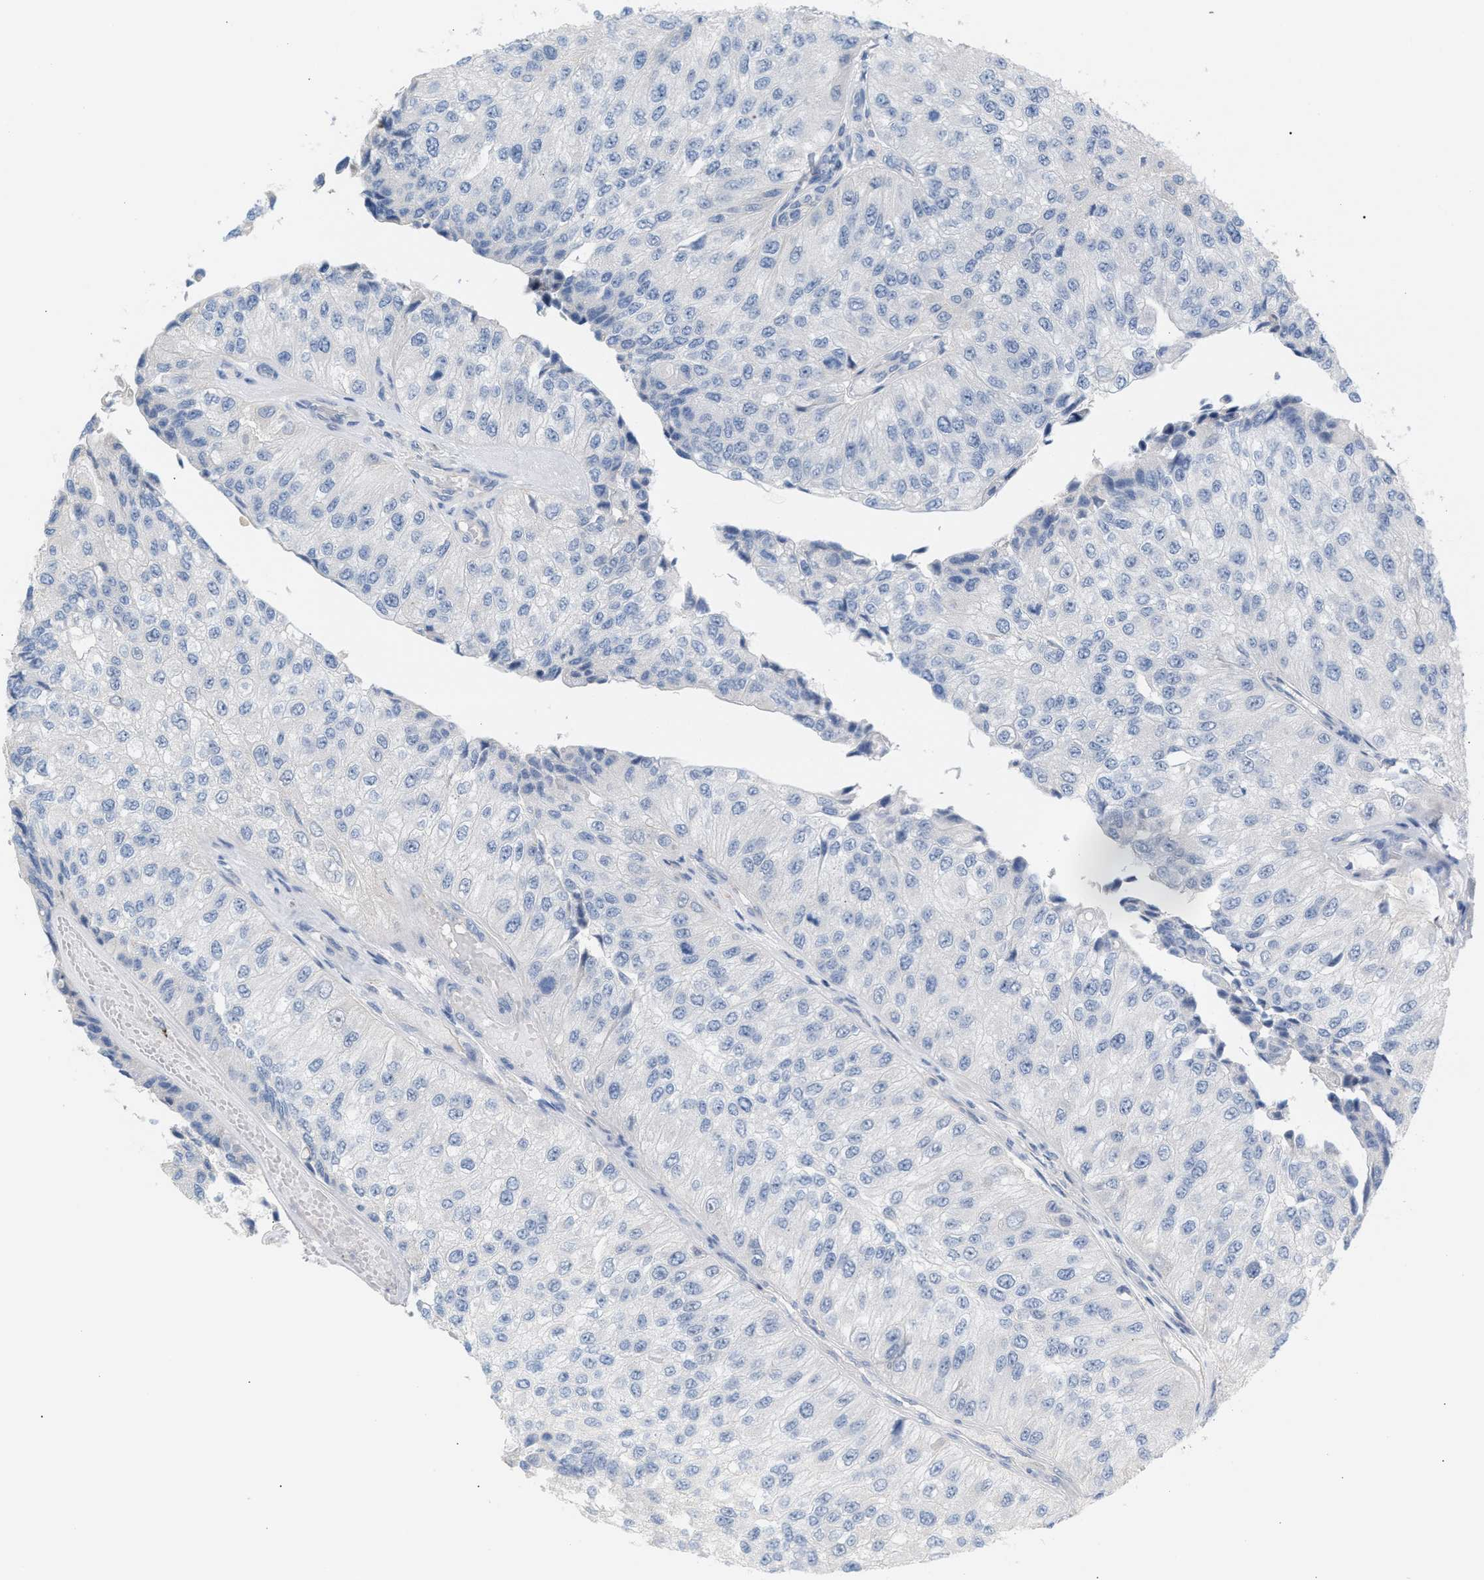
{"staining": {"intensity": "negative", "quantity": "none", "location": "none"}, "tissue": "urothelial cancer", "cell_type": "Tumor cells", "image_type": "cancer", "snomed": [{"axis": "morphology", "description": "Urothelial carcinoma, High grade"}, {"axis": "topography", "description": "Kidney"}, {"axis": "topography", "description": "Urinary bladder"}], "caption": "A micrograph of urothelial cancer stained for a protein reveals no brown staining in tumor cells.", "gene": "LRCH1", "patient": {"sex": "male", "age": 77}}